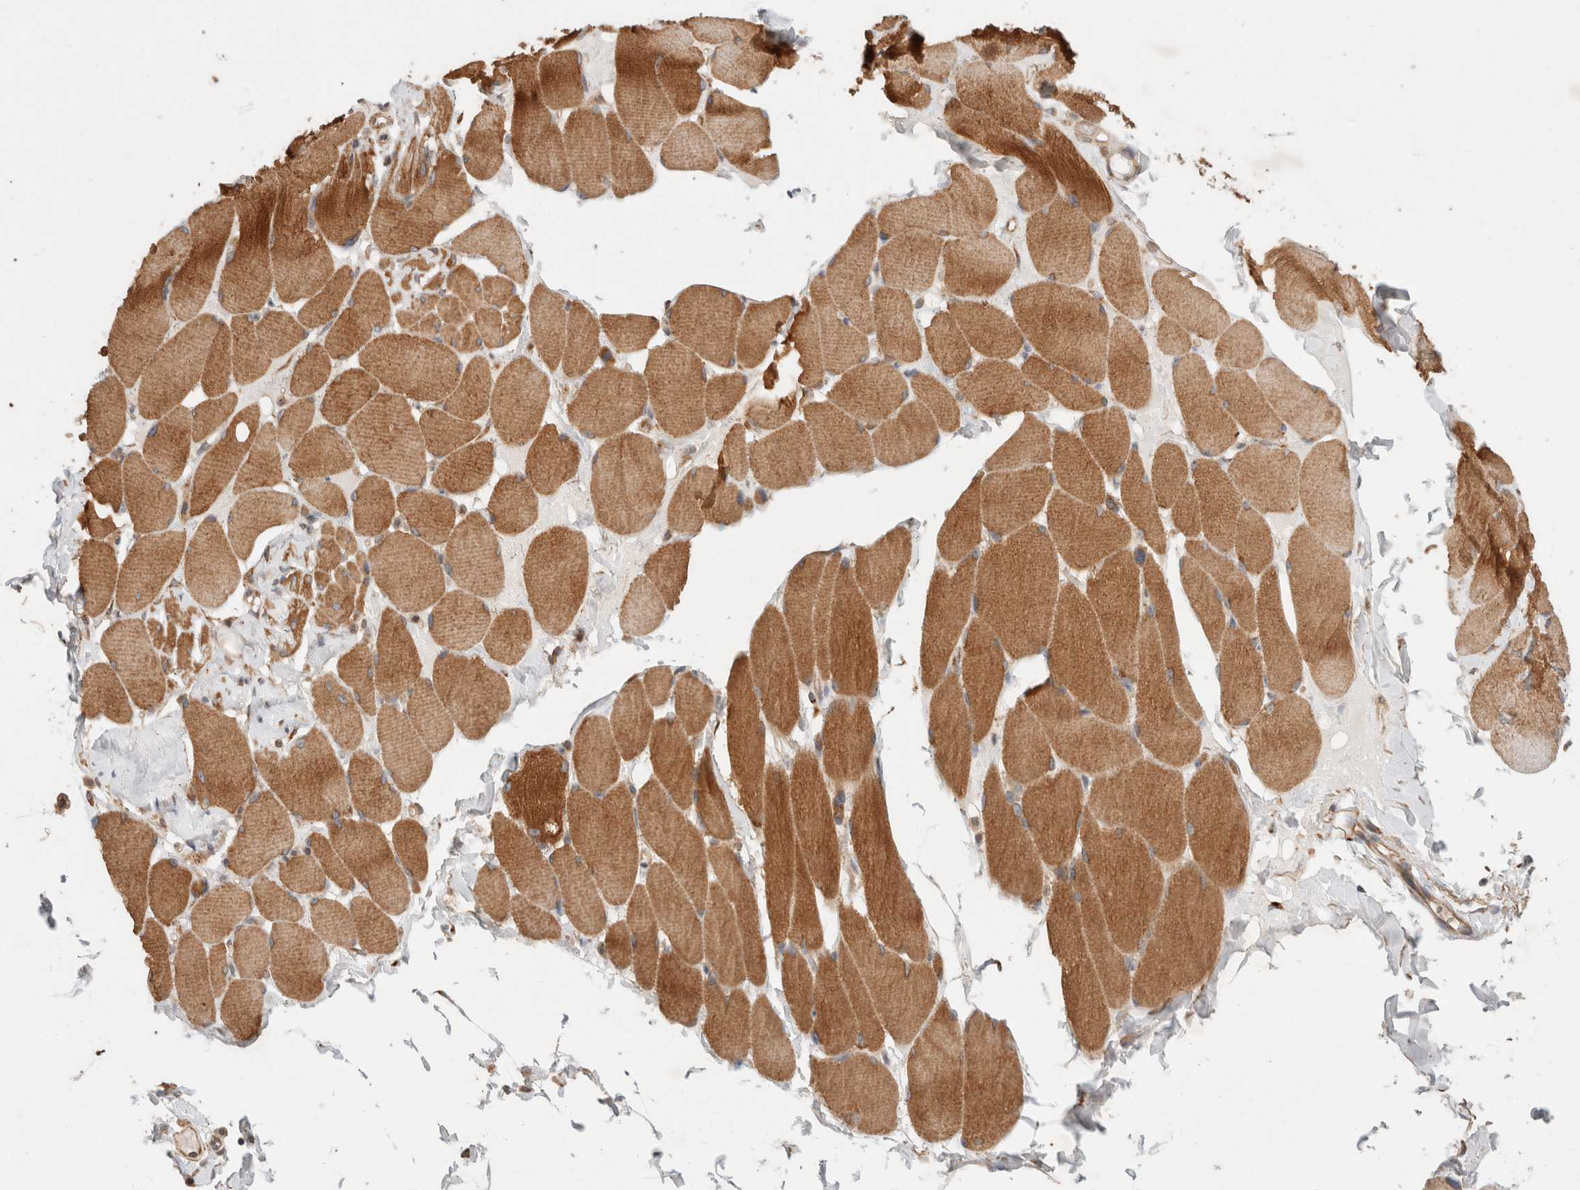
{"staining": {"intensity": "moderate", "quantity": ">75%", "location": "cytoplasmic/membranous"}, "tissue": "skeletal muscle", "cell_type": "Myocytes", "image_type": "normal", "snomed": [{"axis": "morphology", "description": "Normal tissue, NOS"}, {"axis": "topography", "description": "Skin"}, {"axis": "topography", "description": "Skeletal muscle"}], "caption": "Benign skeletal muscle was stained to show a protein in brown. There is medium levels of moderate cytoplasmic/membranous positivity in approximately >75% of myocytes.", "gene": "HROB", "patient": {"sex": "male", "age": 83}}